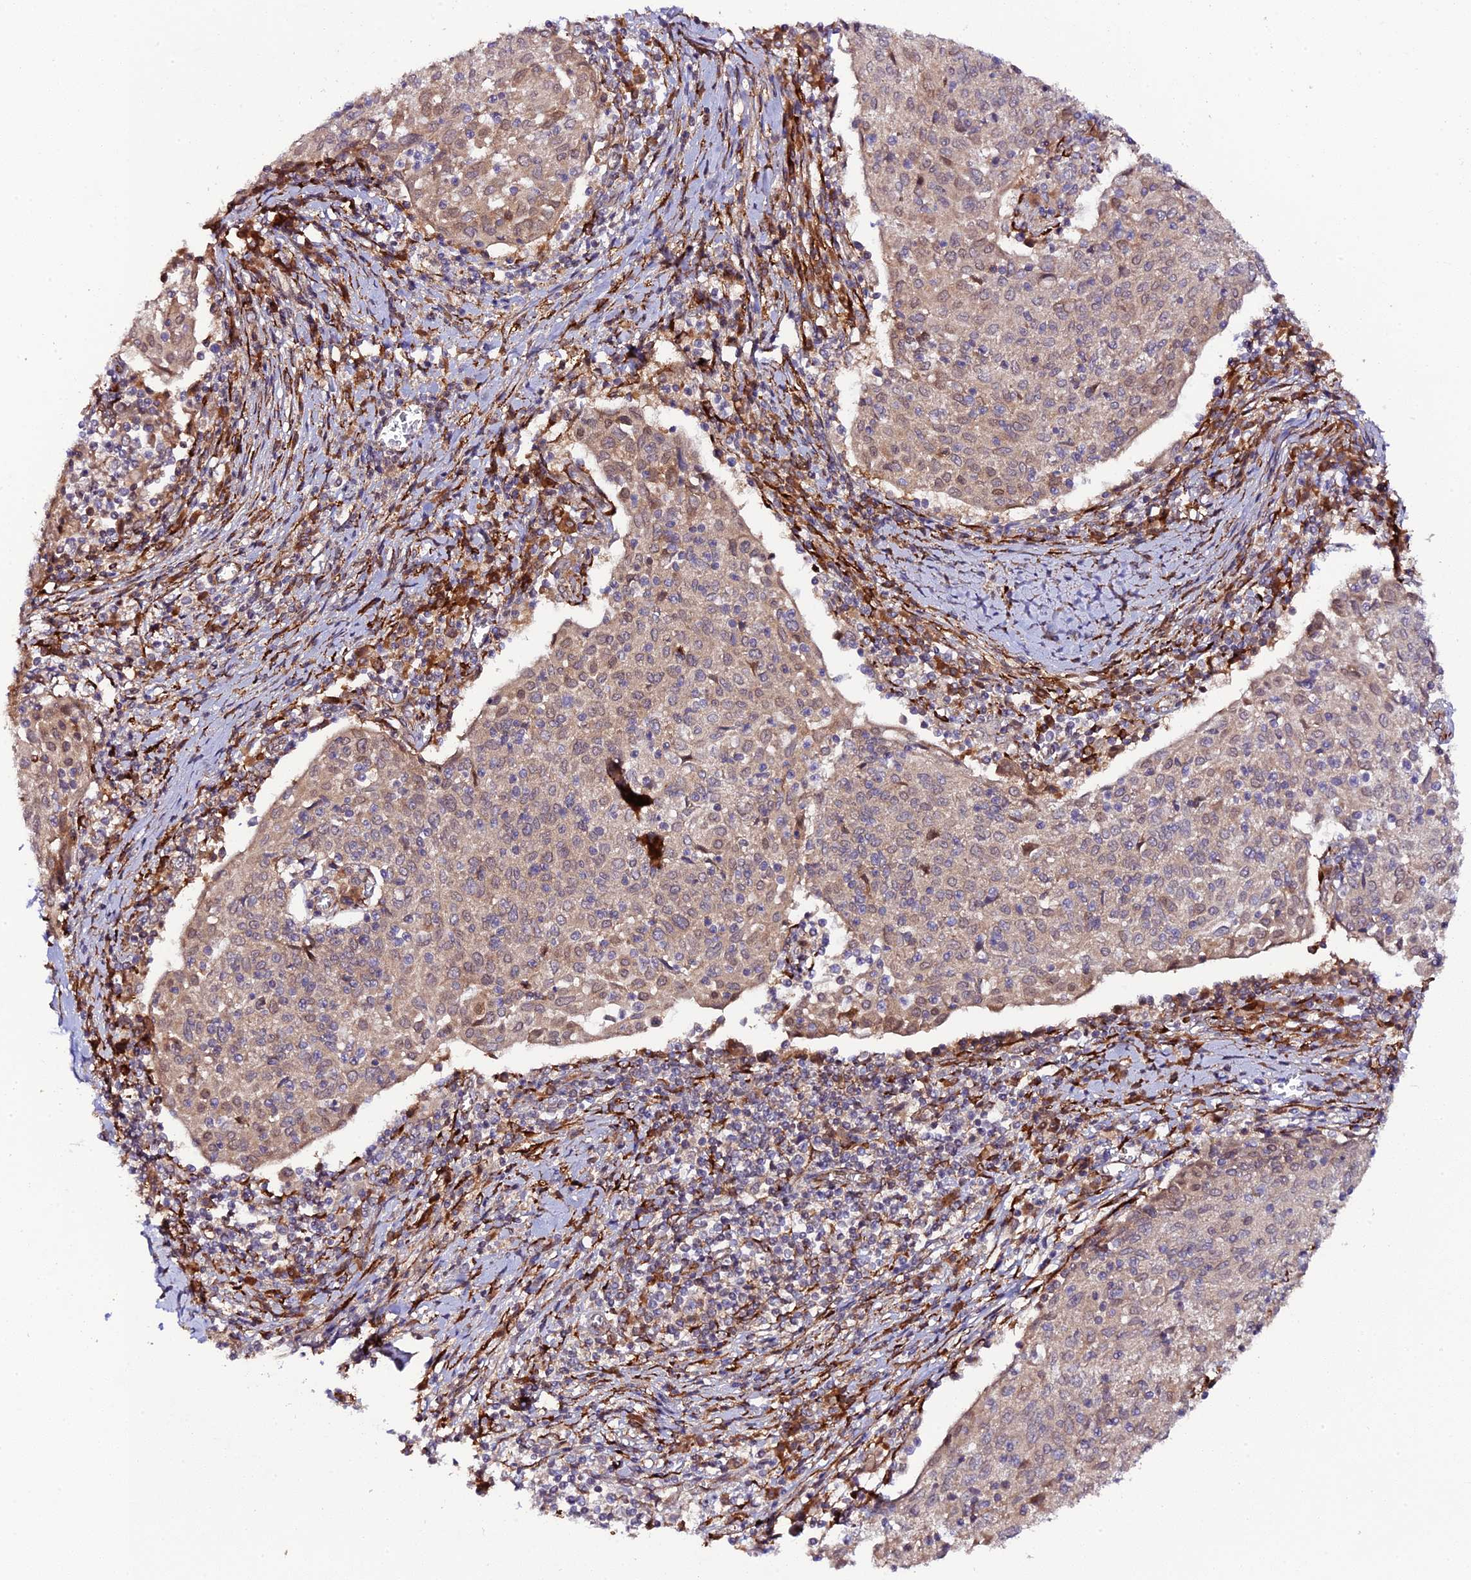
{"staining": {"intensity": "weak", "quantity": ">75%", "location": "cytoplasmic/membranous,nuclear"}, "tissue": "cervical cancer", "cell_type": "Tumor cells", "image_type": "cancer", "snomed": [{"axis": "morphology", "description": "Squamous cell carcinoma, NOS"}, {"axis": "topography", "description": "Cervix"}], "caption": "Squamous cell carcinoma (cervical) stained with immunohistochemistry reveals weak cytoplasmic/membranous and nuclear staining in approximately >75% of tumor cells. Using DAB (brown) and hematoxylin (blue) stains, captured at high magnification using brightfield microscopy.", "gene": "P3H3", "patient": {"sex": "female", "age": 52}}